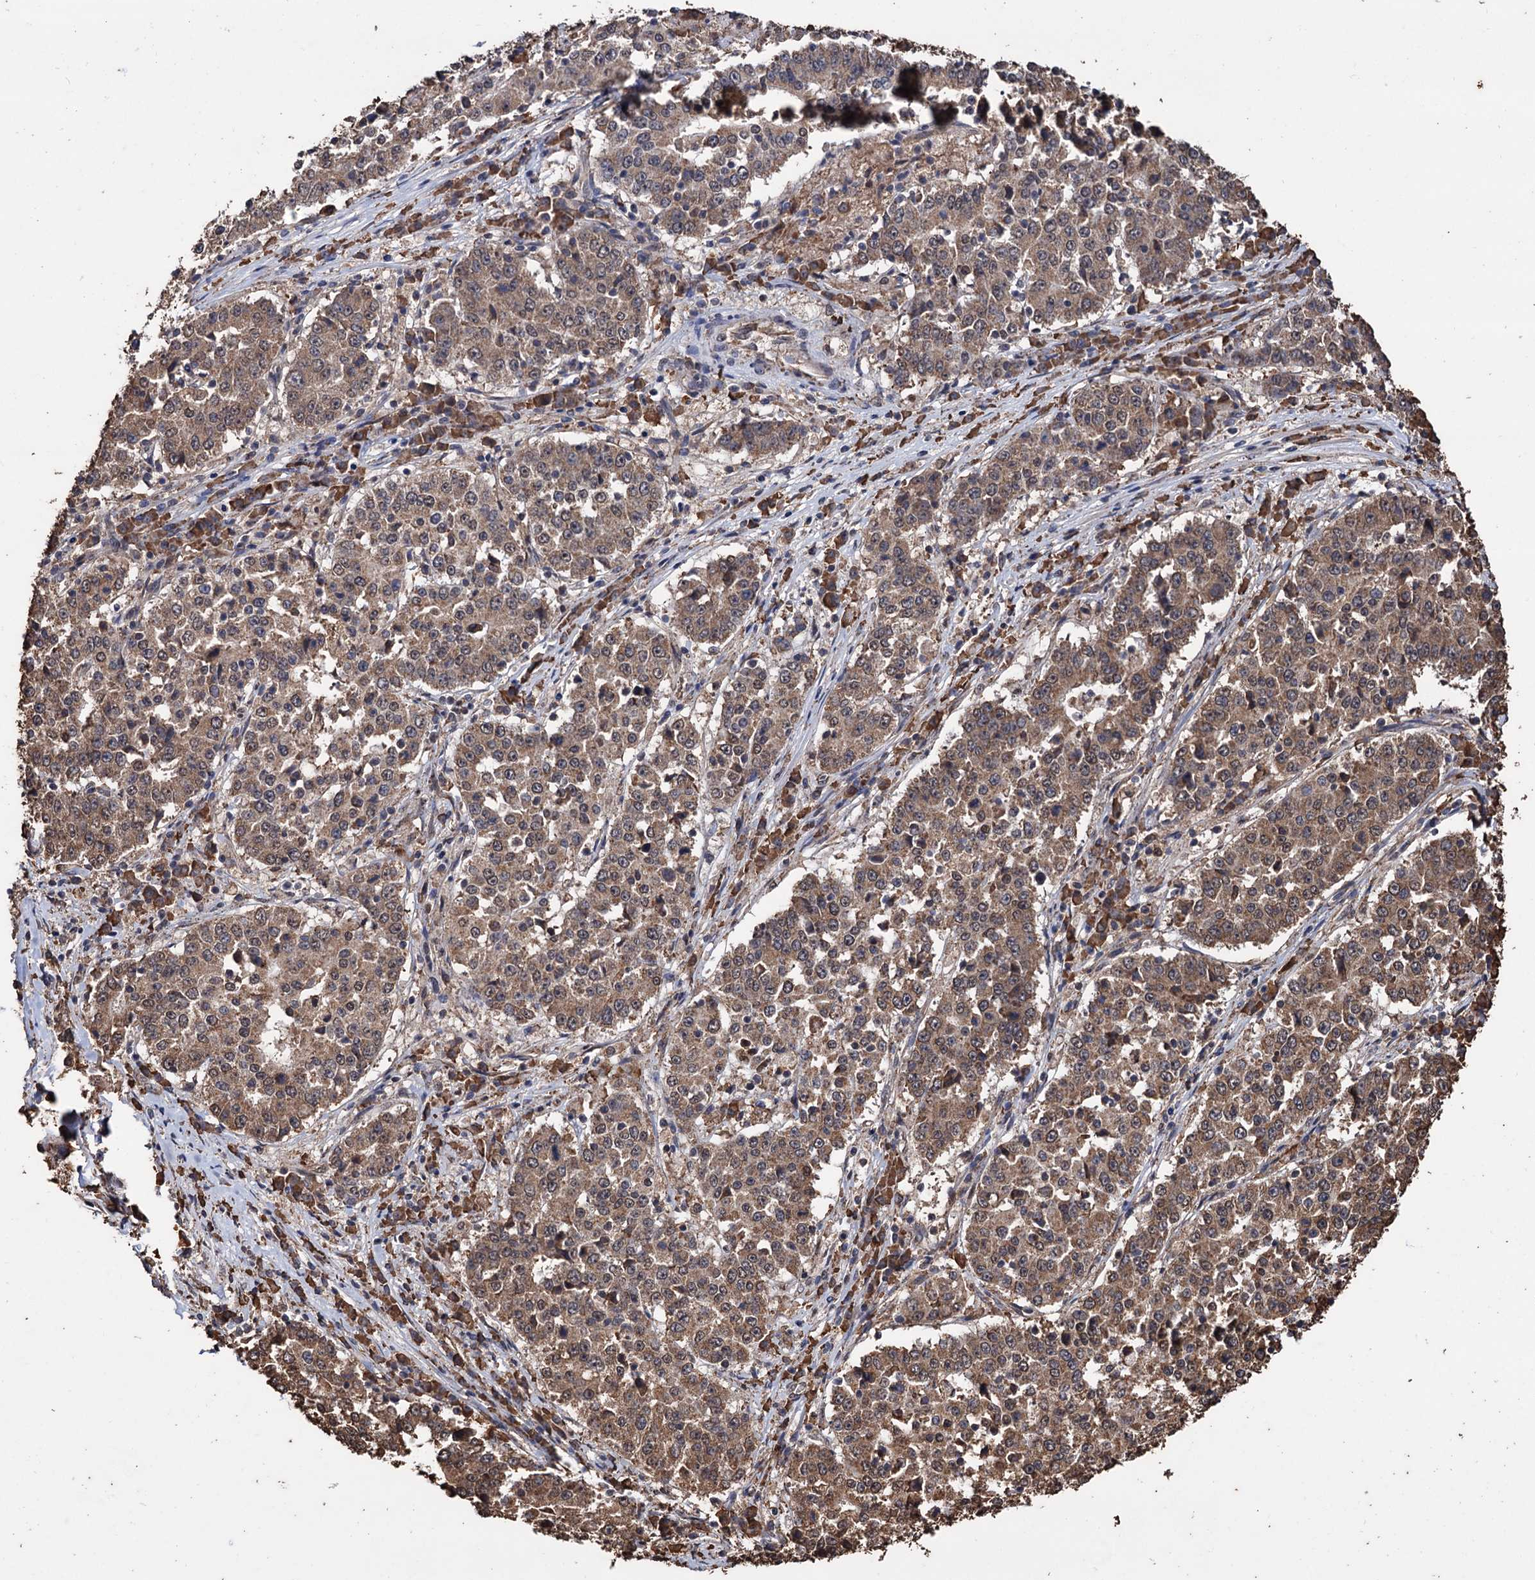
{"staining": {"intensity": "moderate", "quantity": ">75%", "location": "cytoplasmic/membranous"}, "tissue": "stomach cancer", "cell_type": "Tumor cells", "image_type": "cancer", "snomed": [{"axis": "morphology", "description": "Adenocarcinoma, NOS"}, {"axis": "topography", "description": "Stomach"}], "caption": "Immunohistochemical staining of adenocarcinoma (stomach) displays moderate cytoplasmic/membranous protein positivity in about >75% of tumor cells.", "gene": "TBC1D12", "patient": {"sex": "male", "age": 59}}